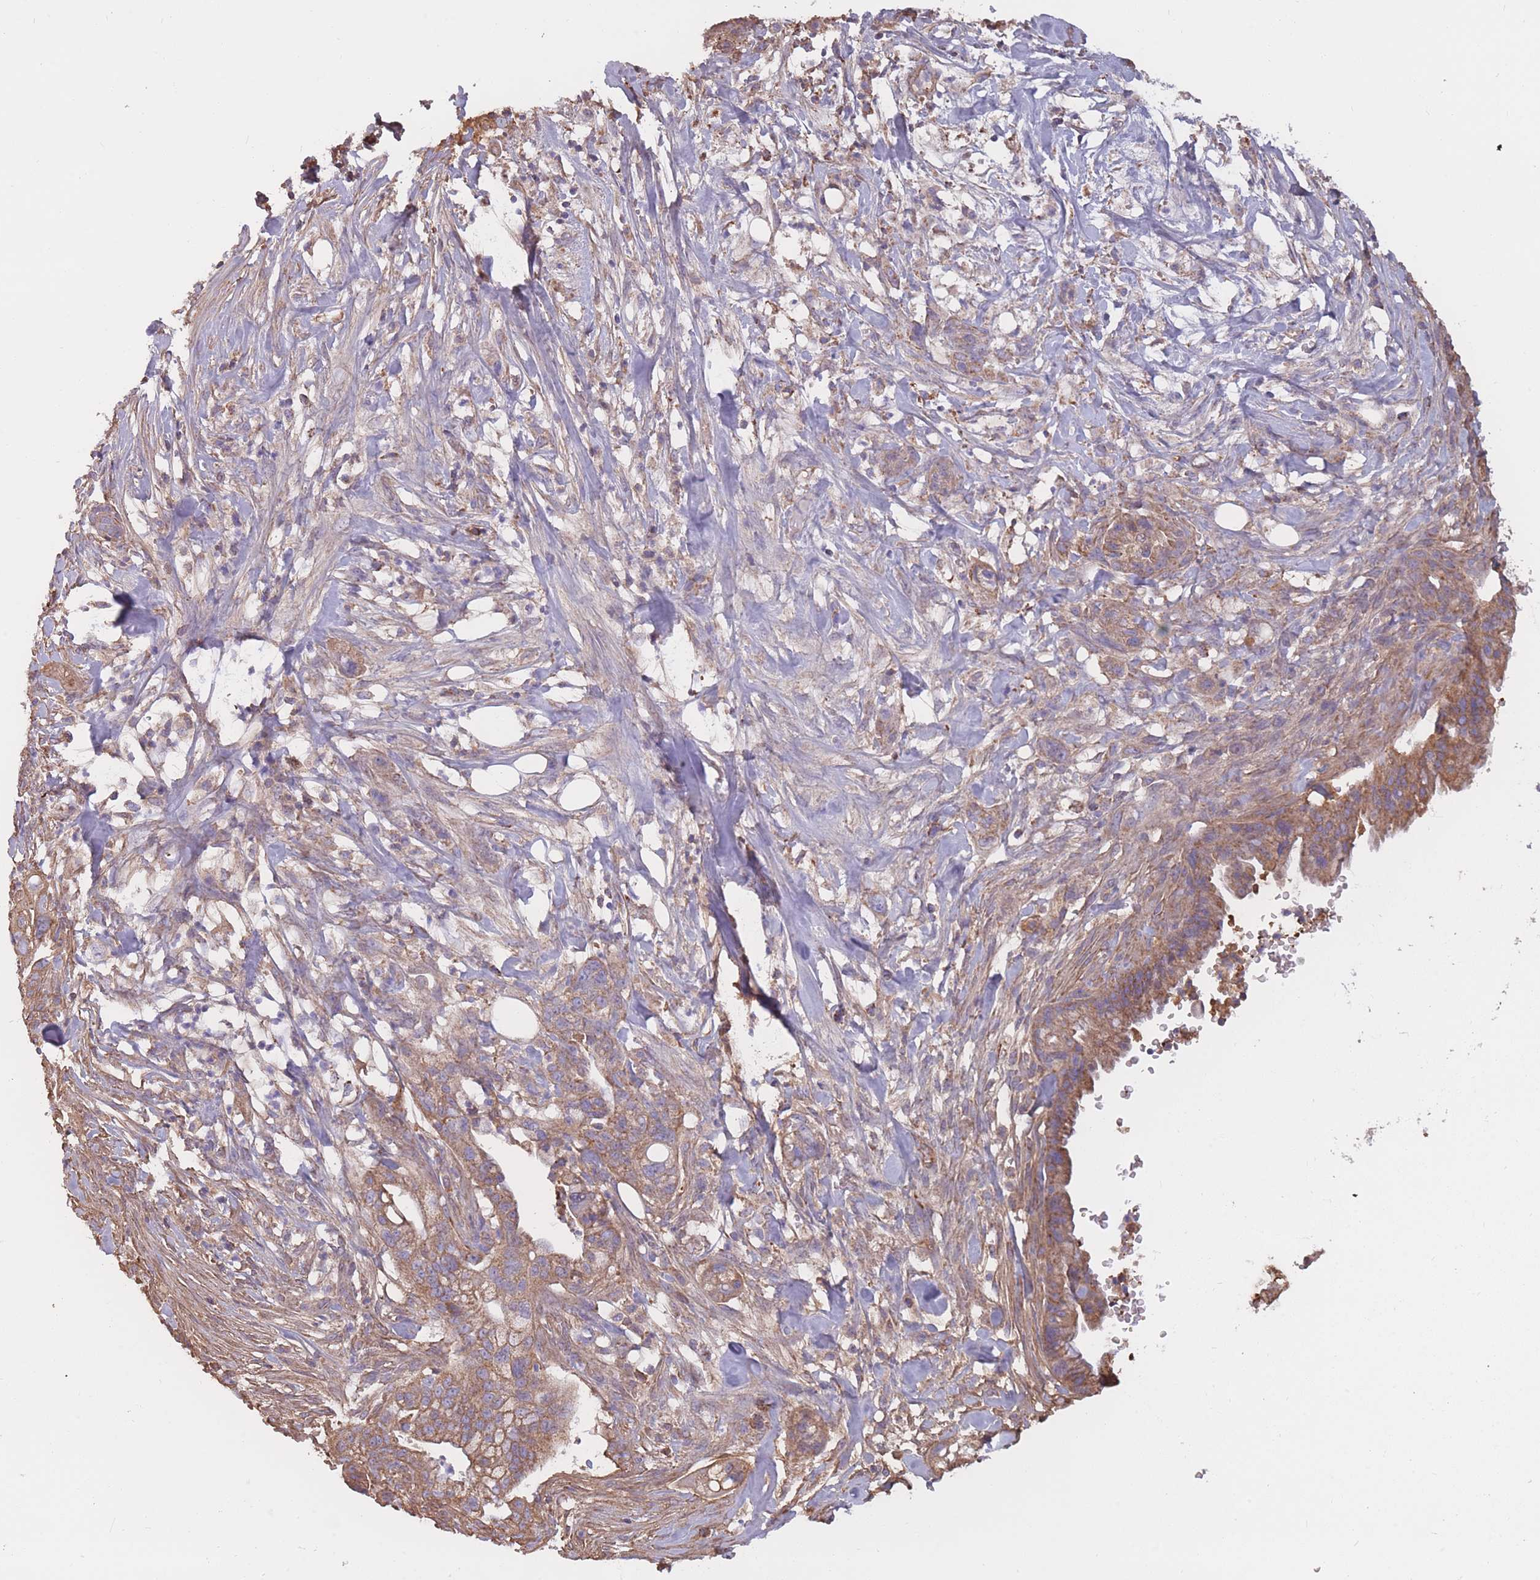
{"staining": {"intensity": "moderate", "quantity": ">75%", "location": "cytoplasmic/membranous"}, "tissue": "pancreatic cancer", "cell_type": "Tumor cells", "image_type": "cancer", "snomed": [{"axis": "morphology", "description": "Adenocarcinoma, NOS"}, {"axis": "topography", "description": "Pancreas"}], "caption": "Immunohistochemical staining of pancreatic cancer demonstrates medium levels of moderate cytoplasmic/membranous positivity in approximately >75% of tumor cells.", "gene": "KAT2A", "patient": {"sex": "male", "age": 44}}